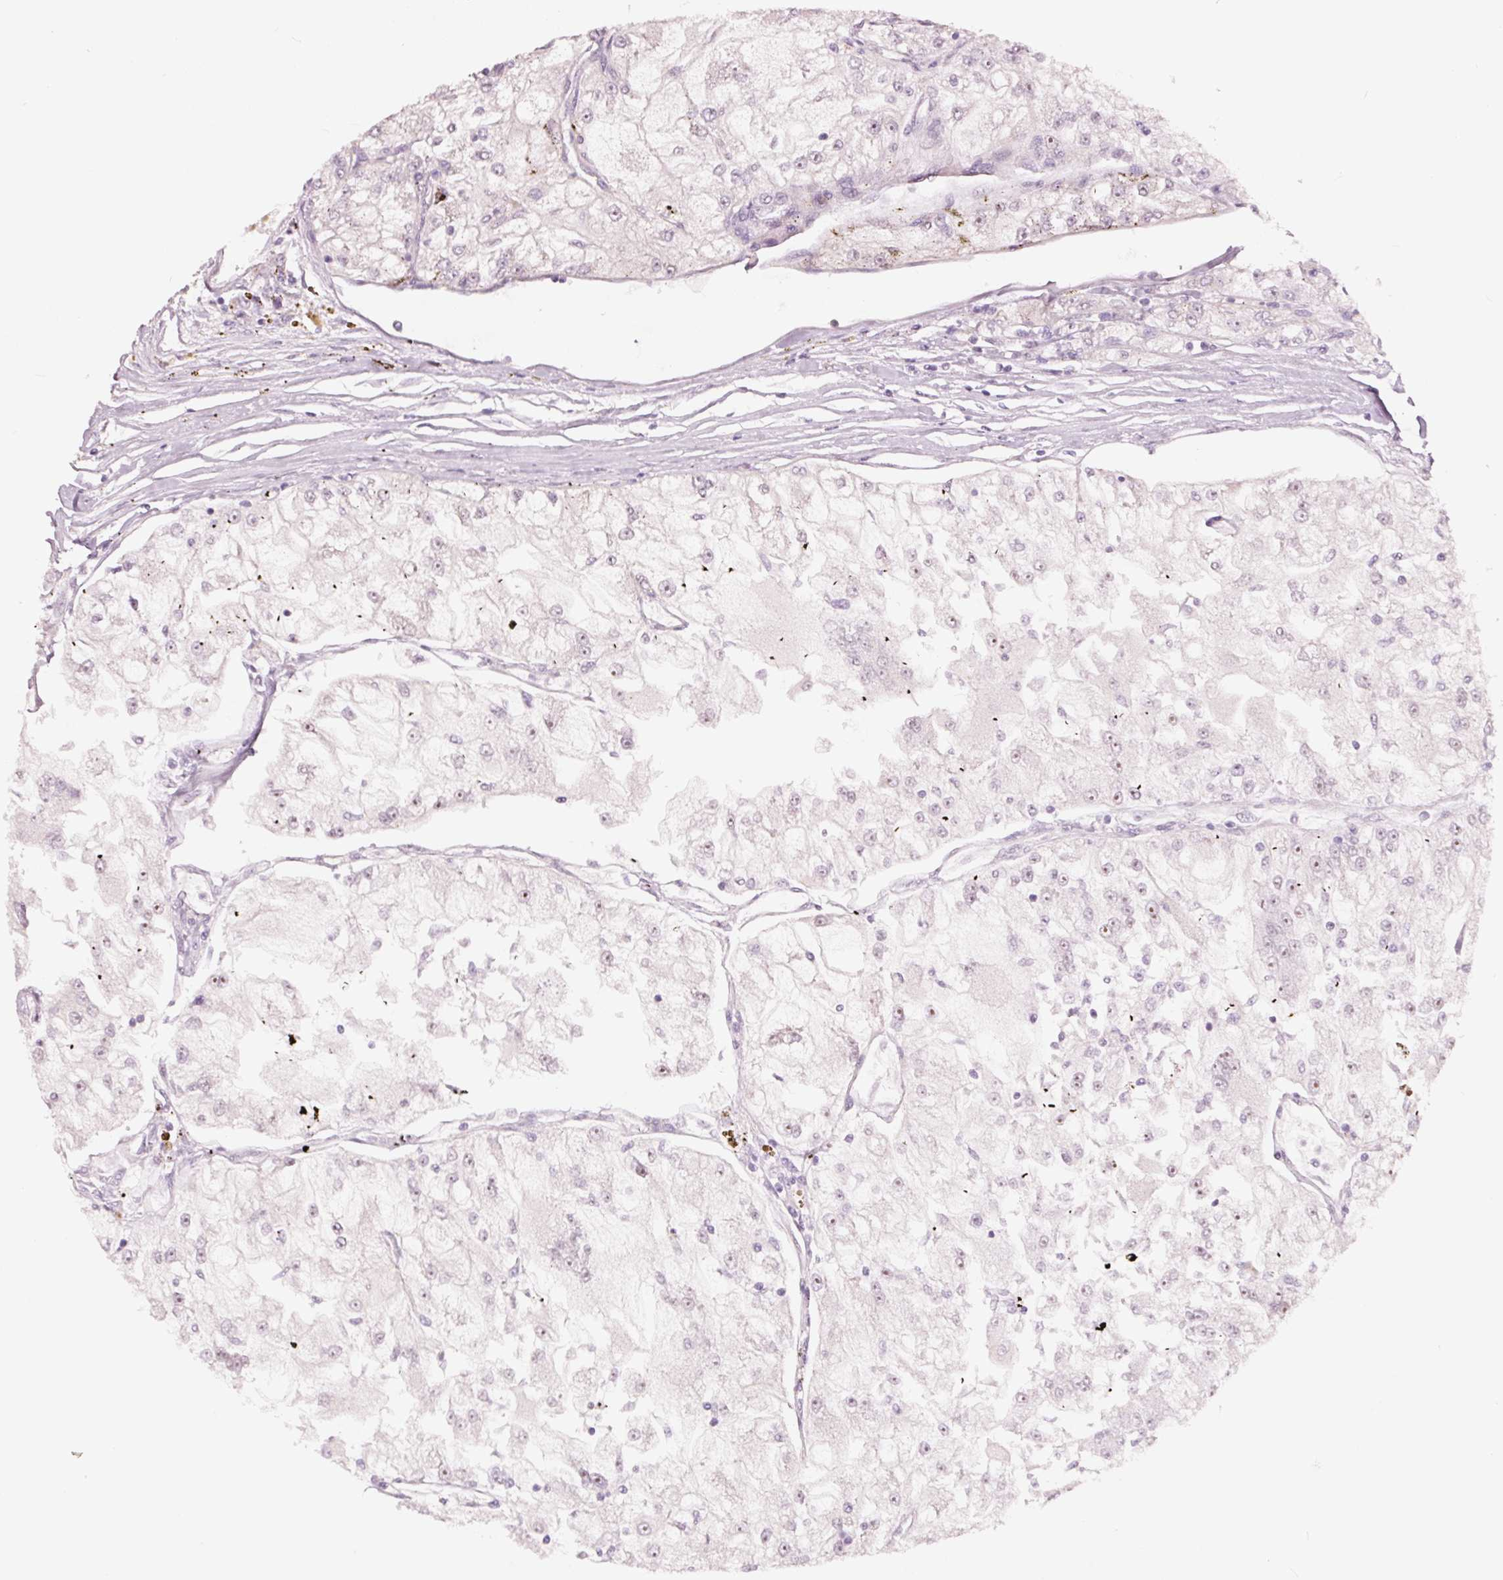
{"staining": {"intensity": "weak", "quantity": "<25%", "location": "nuclear"}, "tissue": "renal cancer", "cell_type": "Tumor cells", "image_type": "cancer", "snomed": [{"axis": "morphology", "description": "Adenocarcinoma, NOS"}, {"axis": "topography", "description": "Kidney"}], "caption": "Immunohistochemical staining of renal cancer (adenocarcinoma) reveals no significant staining in tumor cells.", "gene": "DAPP1", "patient": {"sex": "female", "age": 72}}